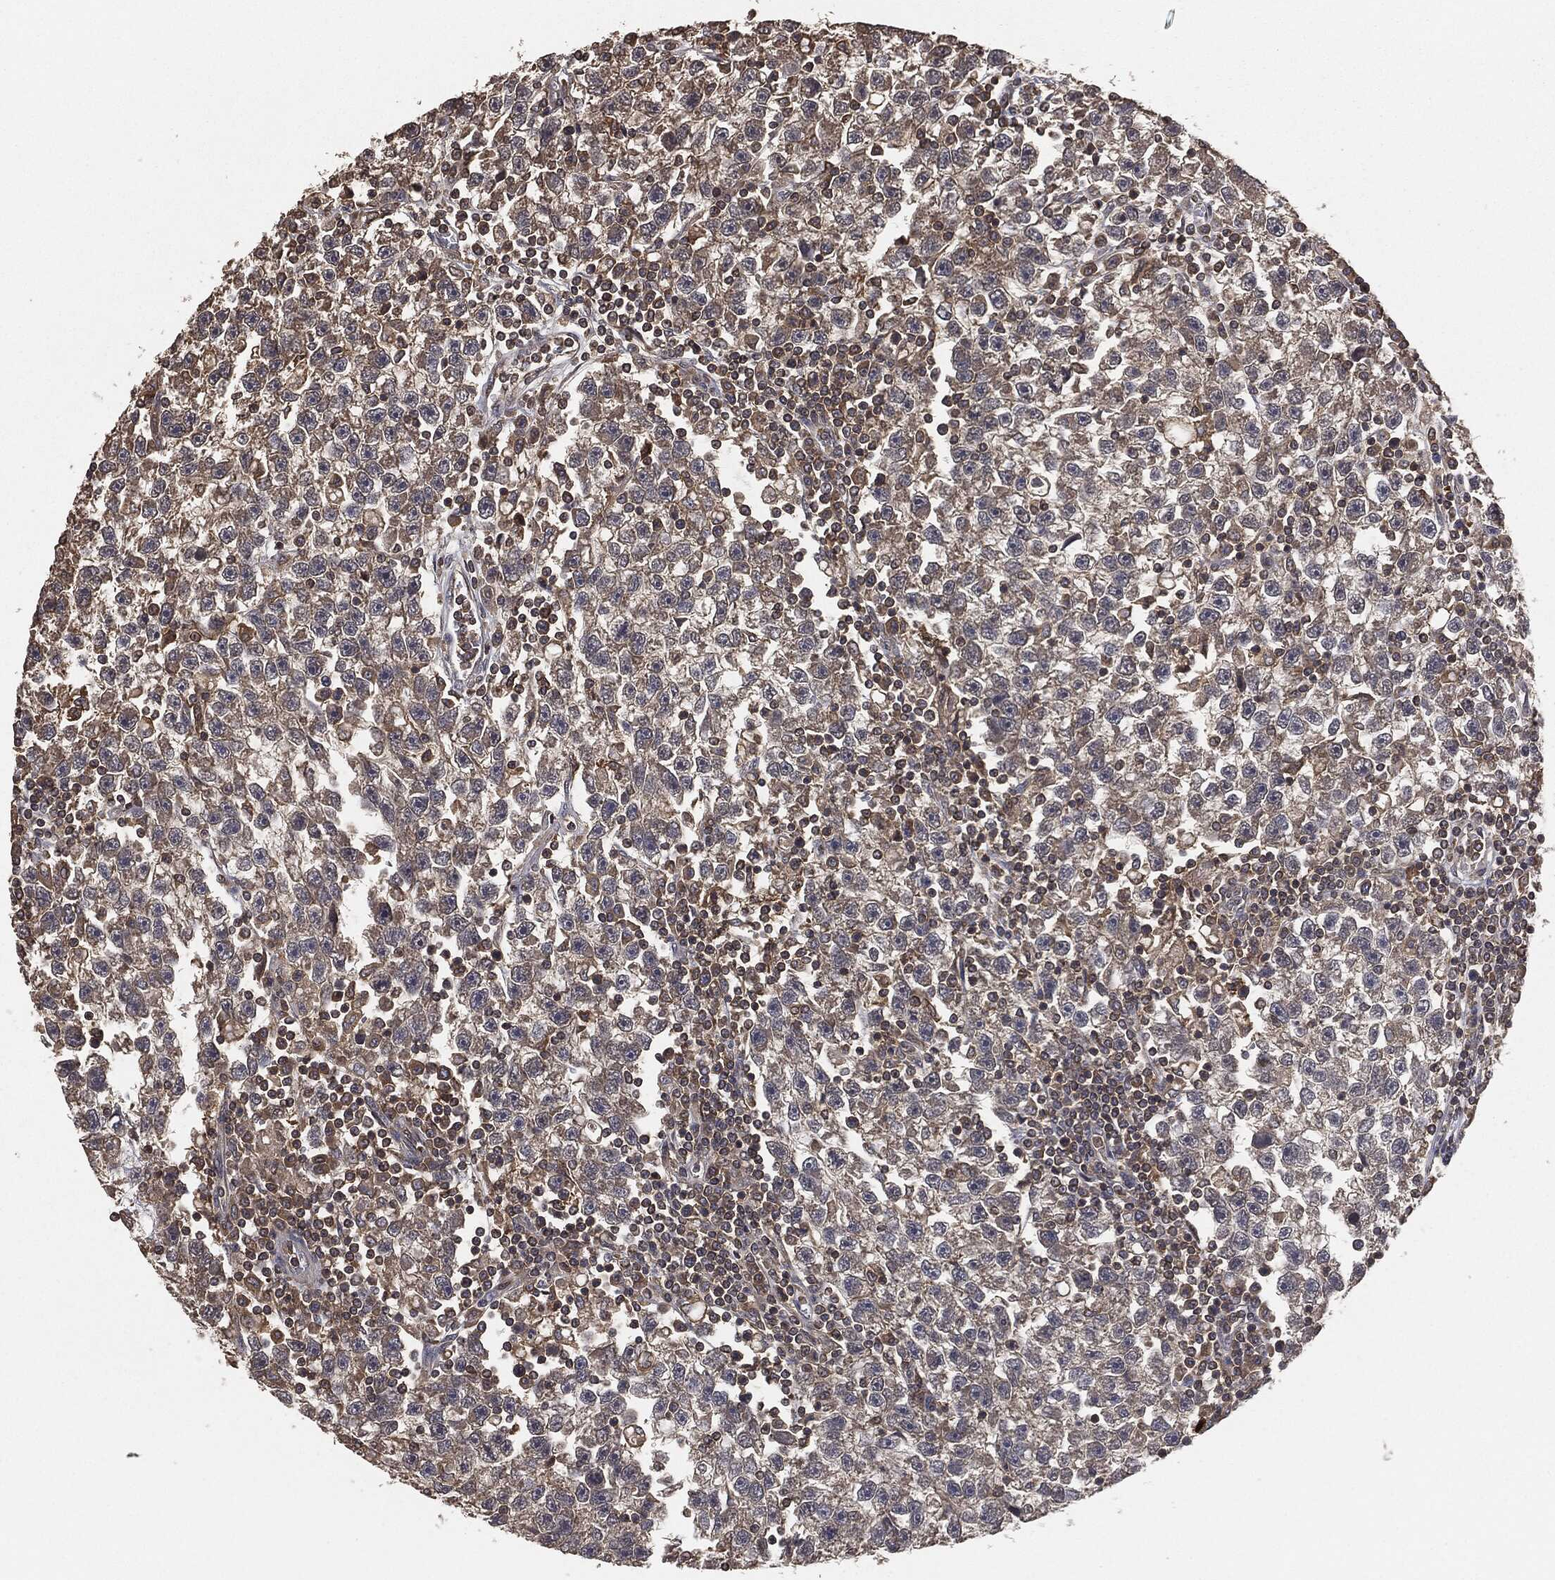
{"staining": {"intensity": "moderate", "quantity": "<25%", "location": "cytoplasmic/membranous"}, "tissue": "testis cancer", "cell_type": "Tumor cells", "image_type": "cancer", "snomed": [{"axis": "morphology", "description": "Seminoma, NOS"}, {"axis": "topography", "description": "Testis"}], "caption": "High-power microscopy captured an immunohistochemistry micrograph of testis cancer, revealing moderate cytoplasmic/membranous expression in about <25% of tumor cells.", "gene": "ERBIN", "patient": {"sex": "male", "age": 47}}